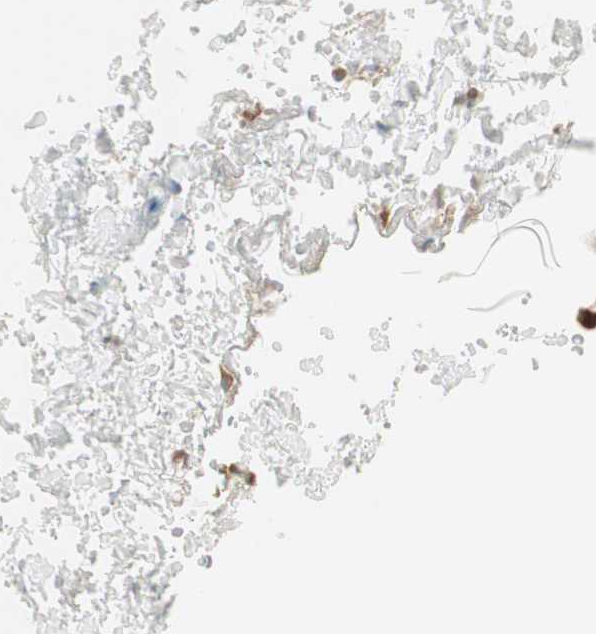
{"staining": {"intensity": "moderate", "quantity": ">75%", "location": "cytoplasmic/membranous"}, "tissue": "adipose tissue", "cell_type": "Adipocytes", "image_type": "normal", "snomed": [{"axis": "morphology", "description": "Normal tissue, NOS"}, {"axis": "morphology", "description": "Inflammation, NOS"}, {"axis": "topography", "description": "Vascular tissue"}, {"axis": "topography", "description": "Salivary gland"}], "caption": "IHC of benign adipose tissue reveals medium levels of moderate cytoplasmic/membranous staining in about >75% of adipocytes. (DAB IHC, brown staining for protein, blue staining for nuclei).", "gene": "IPO5", "patient": {"sex": "female", "age": 75}}